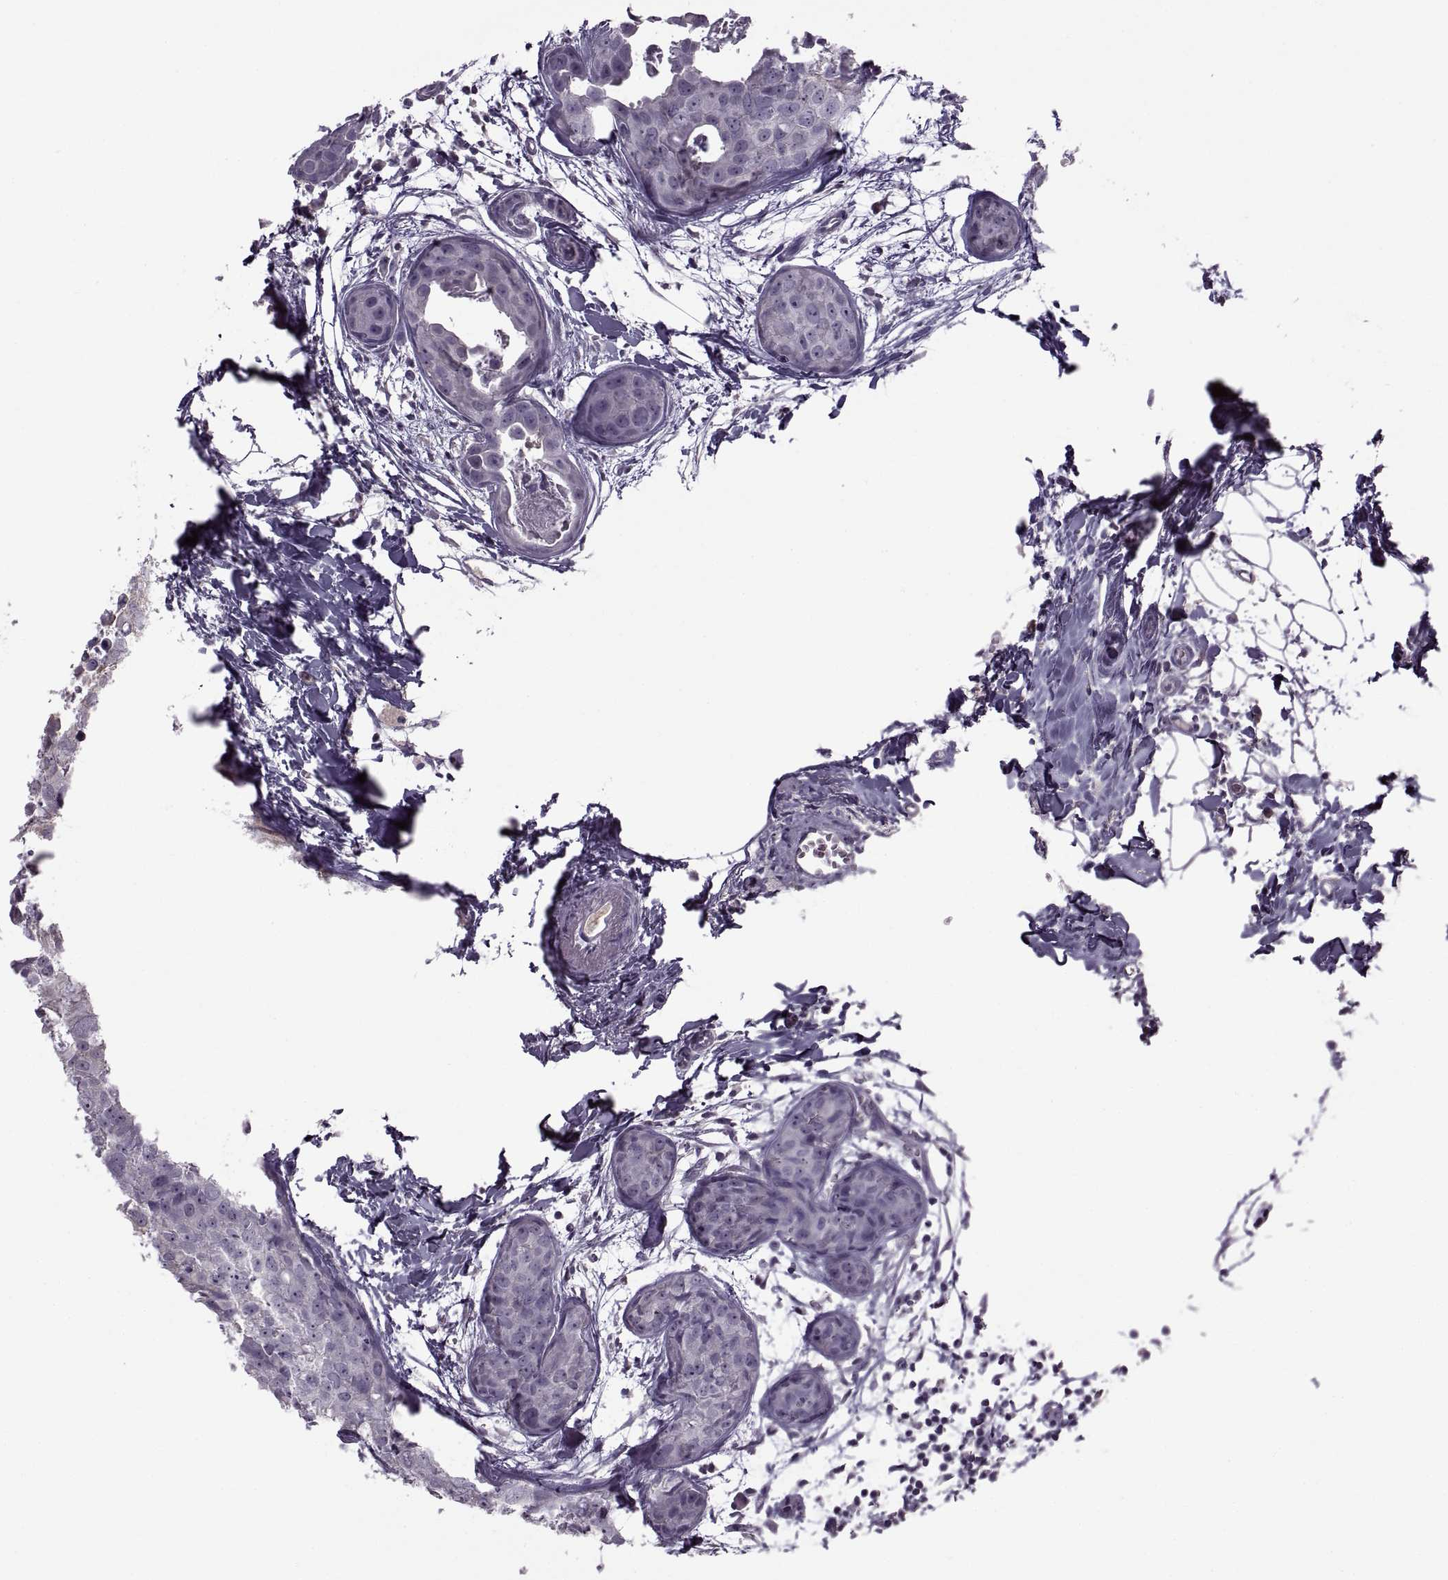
{"staining": {"intensity": "negative", "quantity": "none", "location": "none"}, "tissue": "breast cancer", "cell_type": "Tumor cells", "image_type": "cancer", "snomed": [{"axis": "morphology", "description": "Duct carcinoma"}, {"axis": "topography", "description": "Breast"}], "caption": "DAB immunohistochemical staining of breast intraductal carcinoma reveals no significant expression in tumor cells.", "gene": "RSPH6A", "patient": {"sex": "female", "age": 38}}